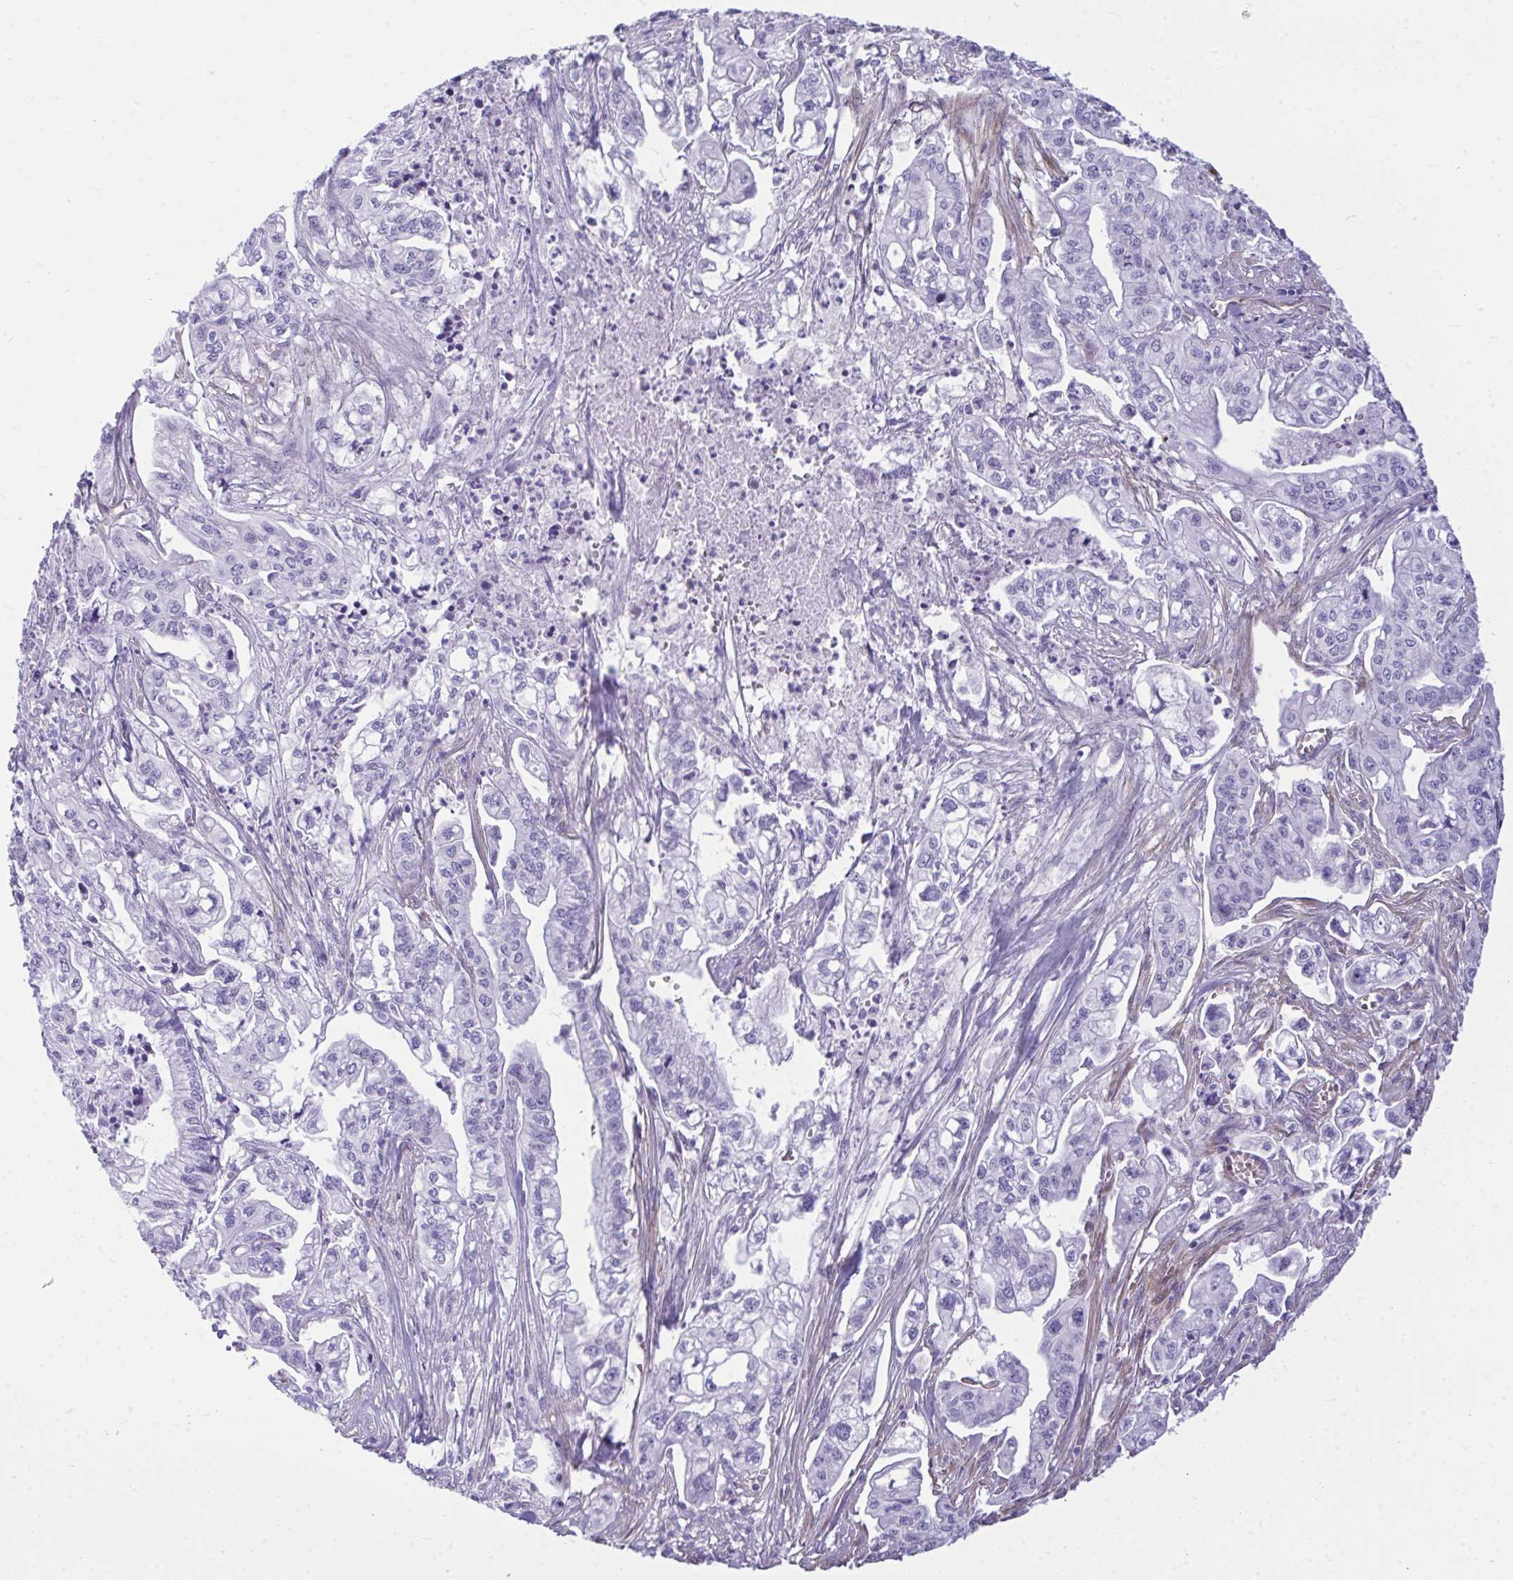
{"staining": {"intensity": "negative", "quantity": "none", "location": "none"}, "tissue": "pancreatic cancer", "cell_type": "Tumor cells", "image_type": "cancer", "snomed": [{"axis": "morphology", "description": "Adenocarcinoma, NOS"}, {"axis": "topography", "description": "Pancreas"}], "caption": "Immunohistochemistry photomicrograph of human pancreatic adenocarcinoma stained for a protein (brown), which displays no expression in tumor cells. The staining was performed using DAB to visualize the protein expression in brown, while the nuclei were stained in blue with hematoxylin (Magnification: 20x).", "gene": "LIMS2", "patient": {"sex": "male", "age": 68}}